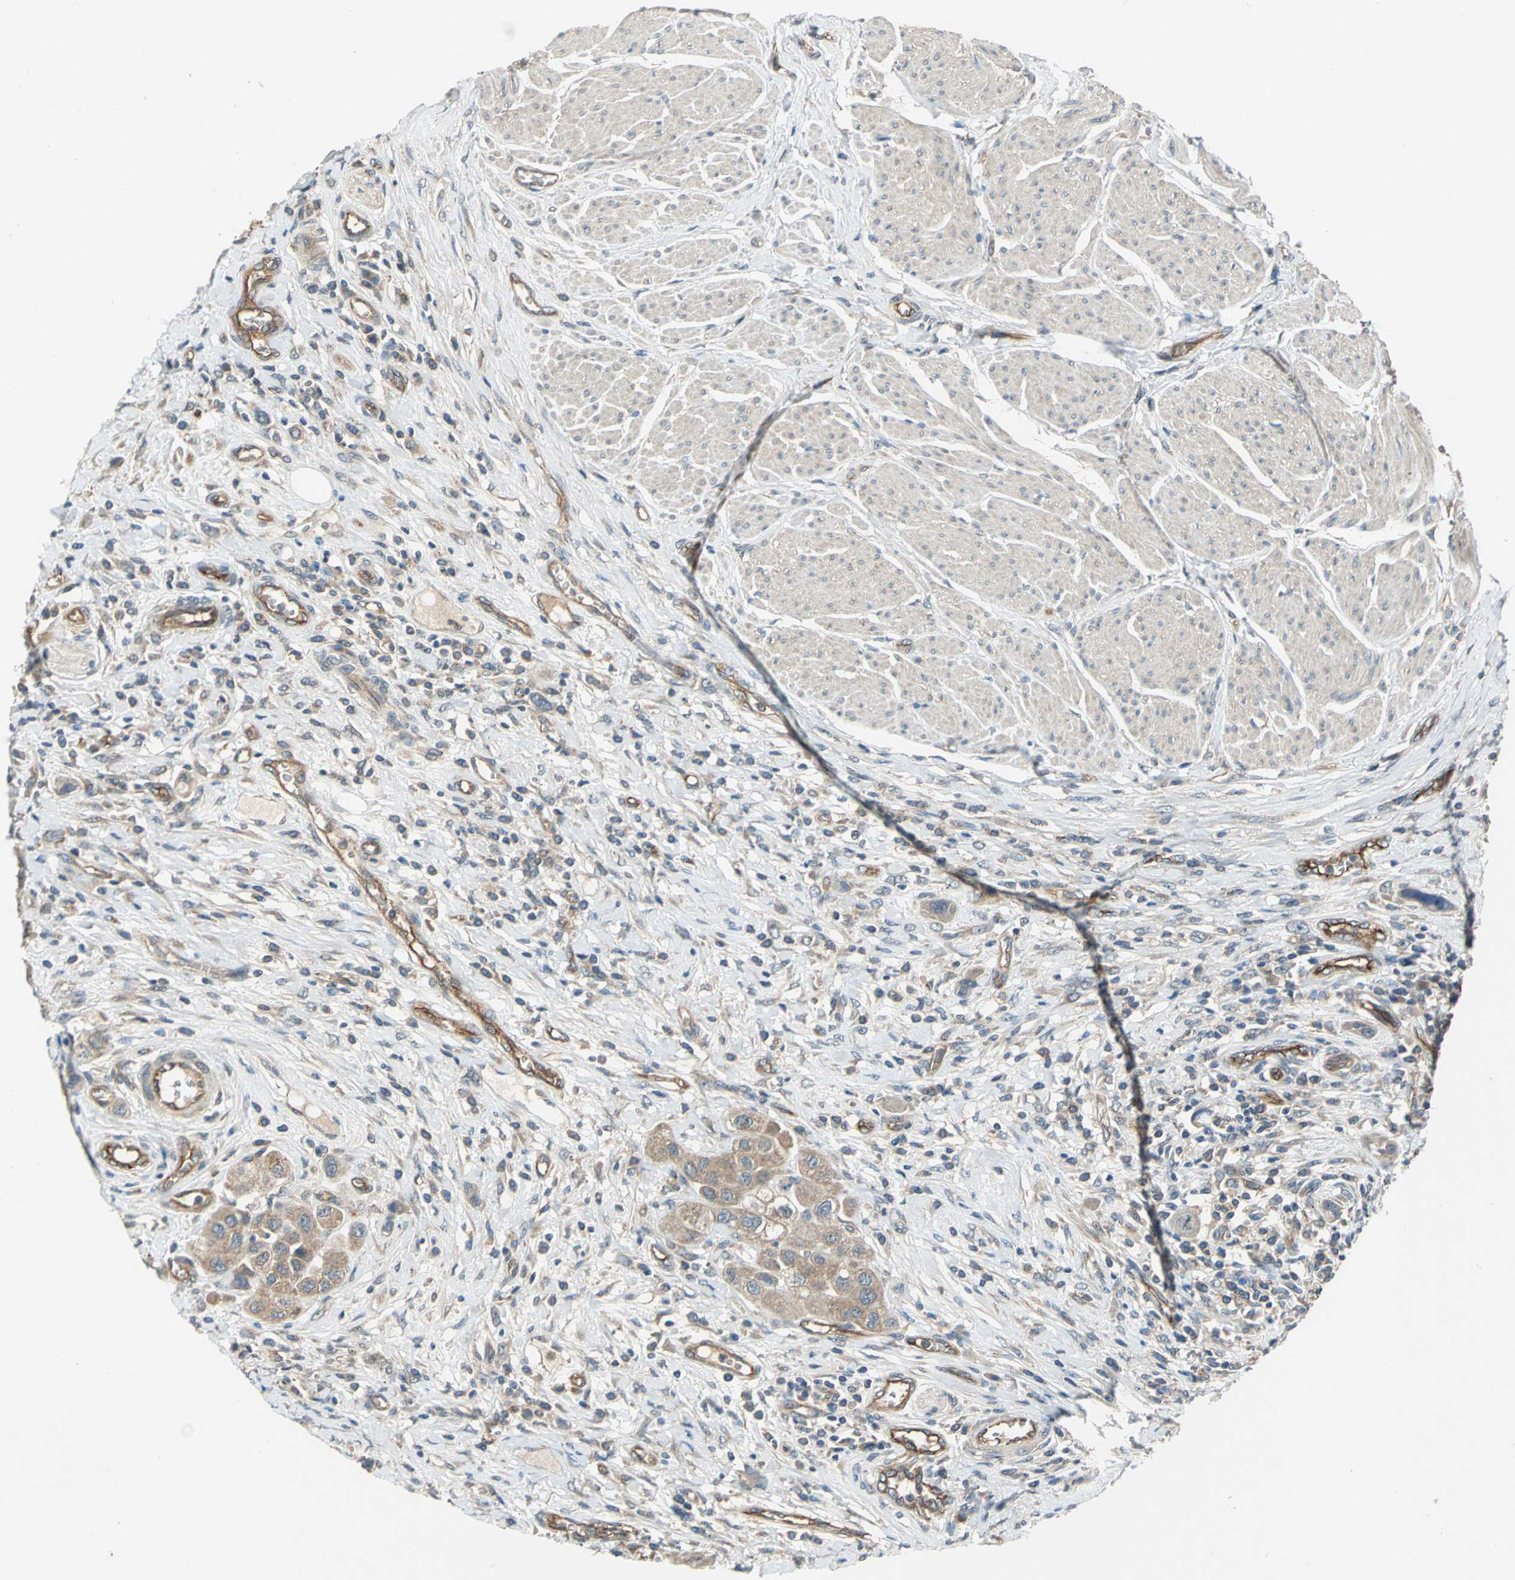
{"staining": {"intensity": "moderate", "quantity": ">75%", "location": "cytoplasmic/membranous"}, "tissue": "urothelial cancer", "cell_type": "Tumor cells", "image_type": "cancer", "snomed": [{"axis": "morphology", "description": "Urothelial carcinoma, High grade"}, {"axis": "topography", "description": "Urinary bladder"}], "caption": "This image shows IHC staining of human urothelial cancer, with medium moderate cytoplasmic/membranous expression in about >75% of tumor cells.", "gene": "EMCN", "patient": {"sex": "male", "age": 50}}